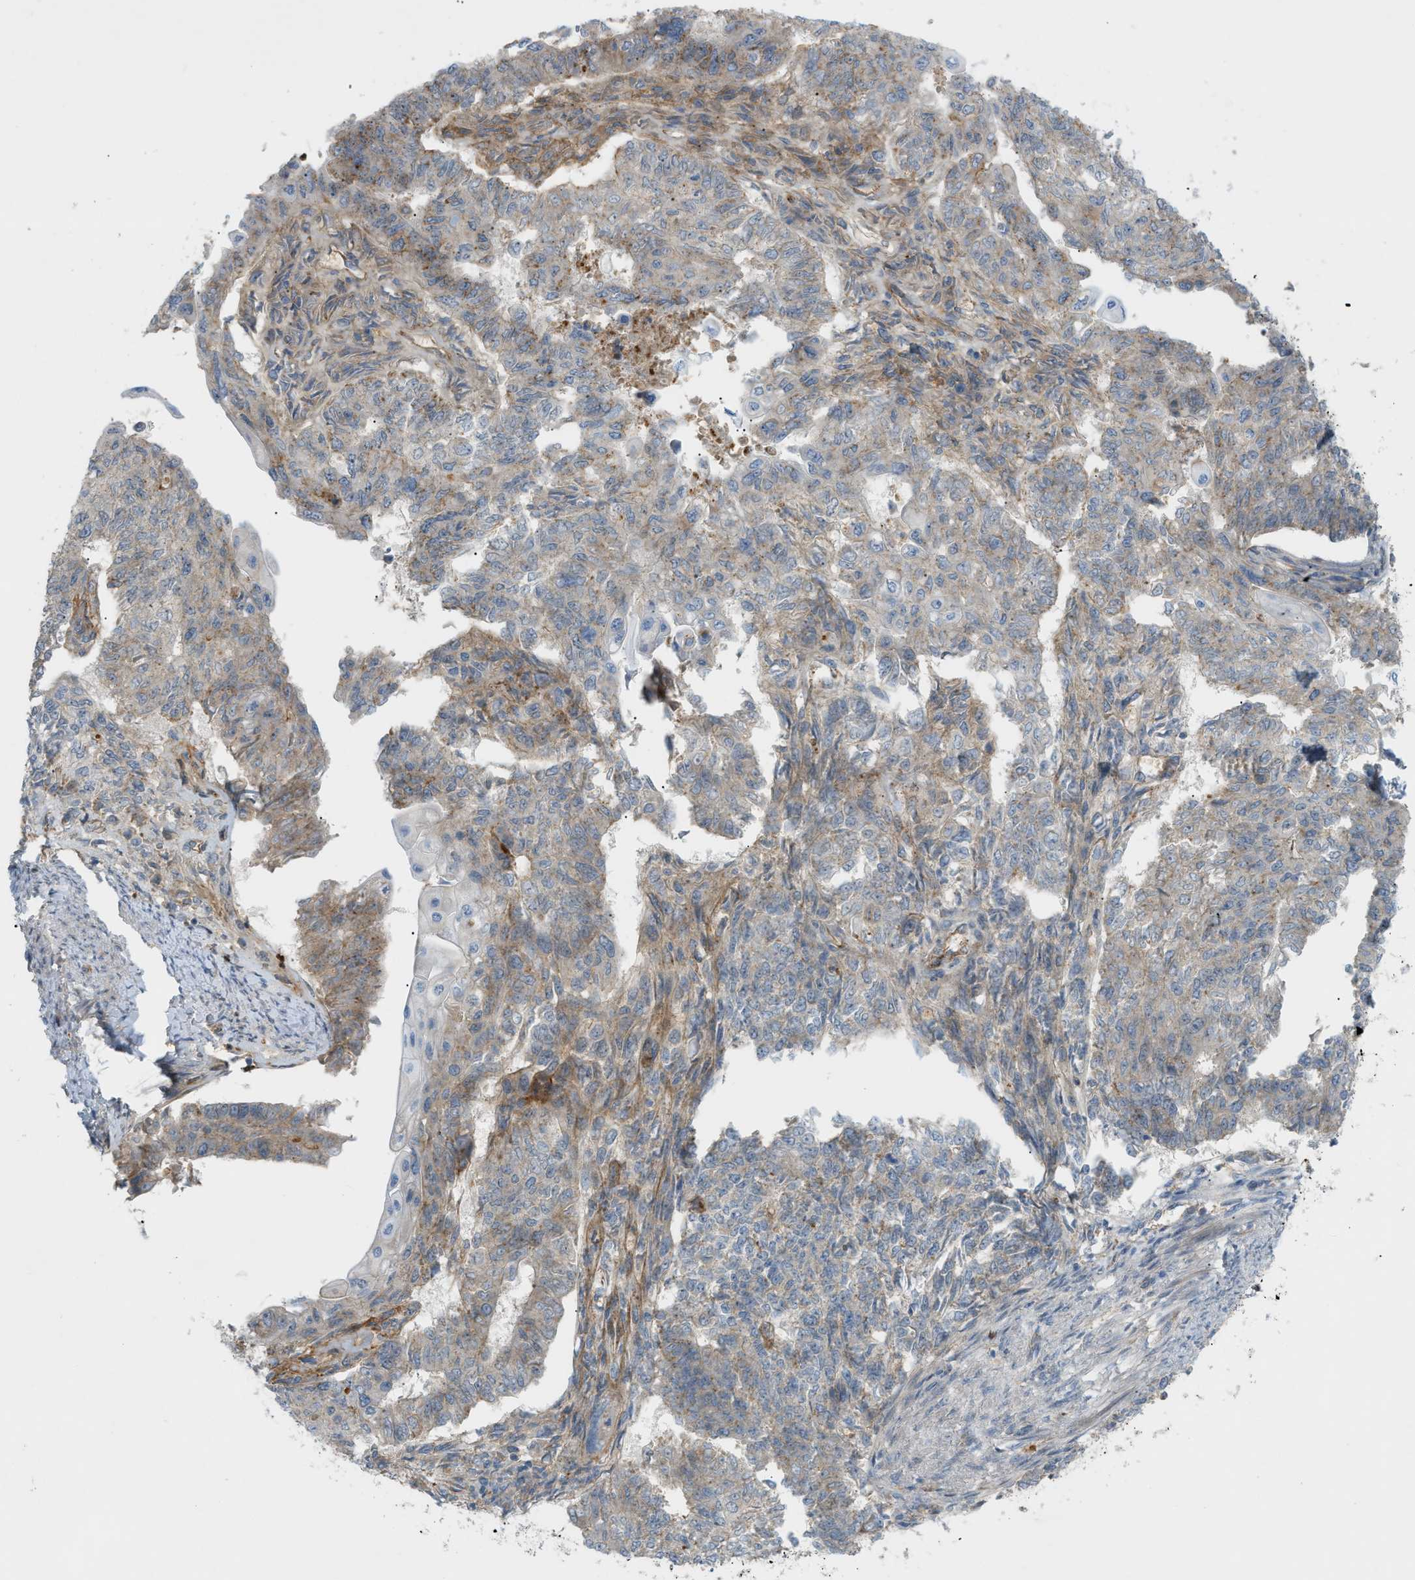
{"staining": {"intensity": "moderate", "quantity": "25%-75%", "location": "cytoplasmic/membranous"}, "tissue": "endometrial cancer", "cell_type": "Tumor cells", "image_type": "cancer", "snomed": [{"axis": "morphology", "description": "Adenocarcinoma, NOS"}, {"axis": "topography", "description": "Endometrium"}], "caption": "This micrograph demonstrates immunohistochemistry (IHC) staining of adenocarcinoma (endometrial), with medium moderate cytoplasmic/membranous staining in about 25%-75% of tumor cells.", "gene": "GRK6", "patient": {"sex": "female", "age": 32}}